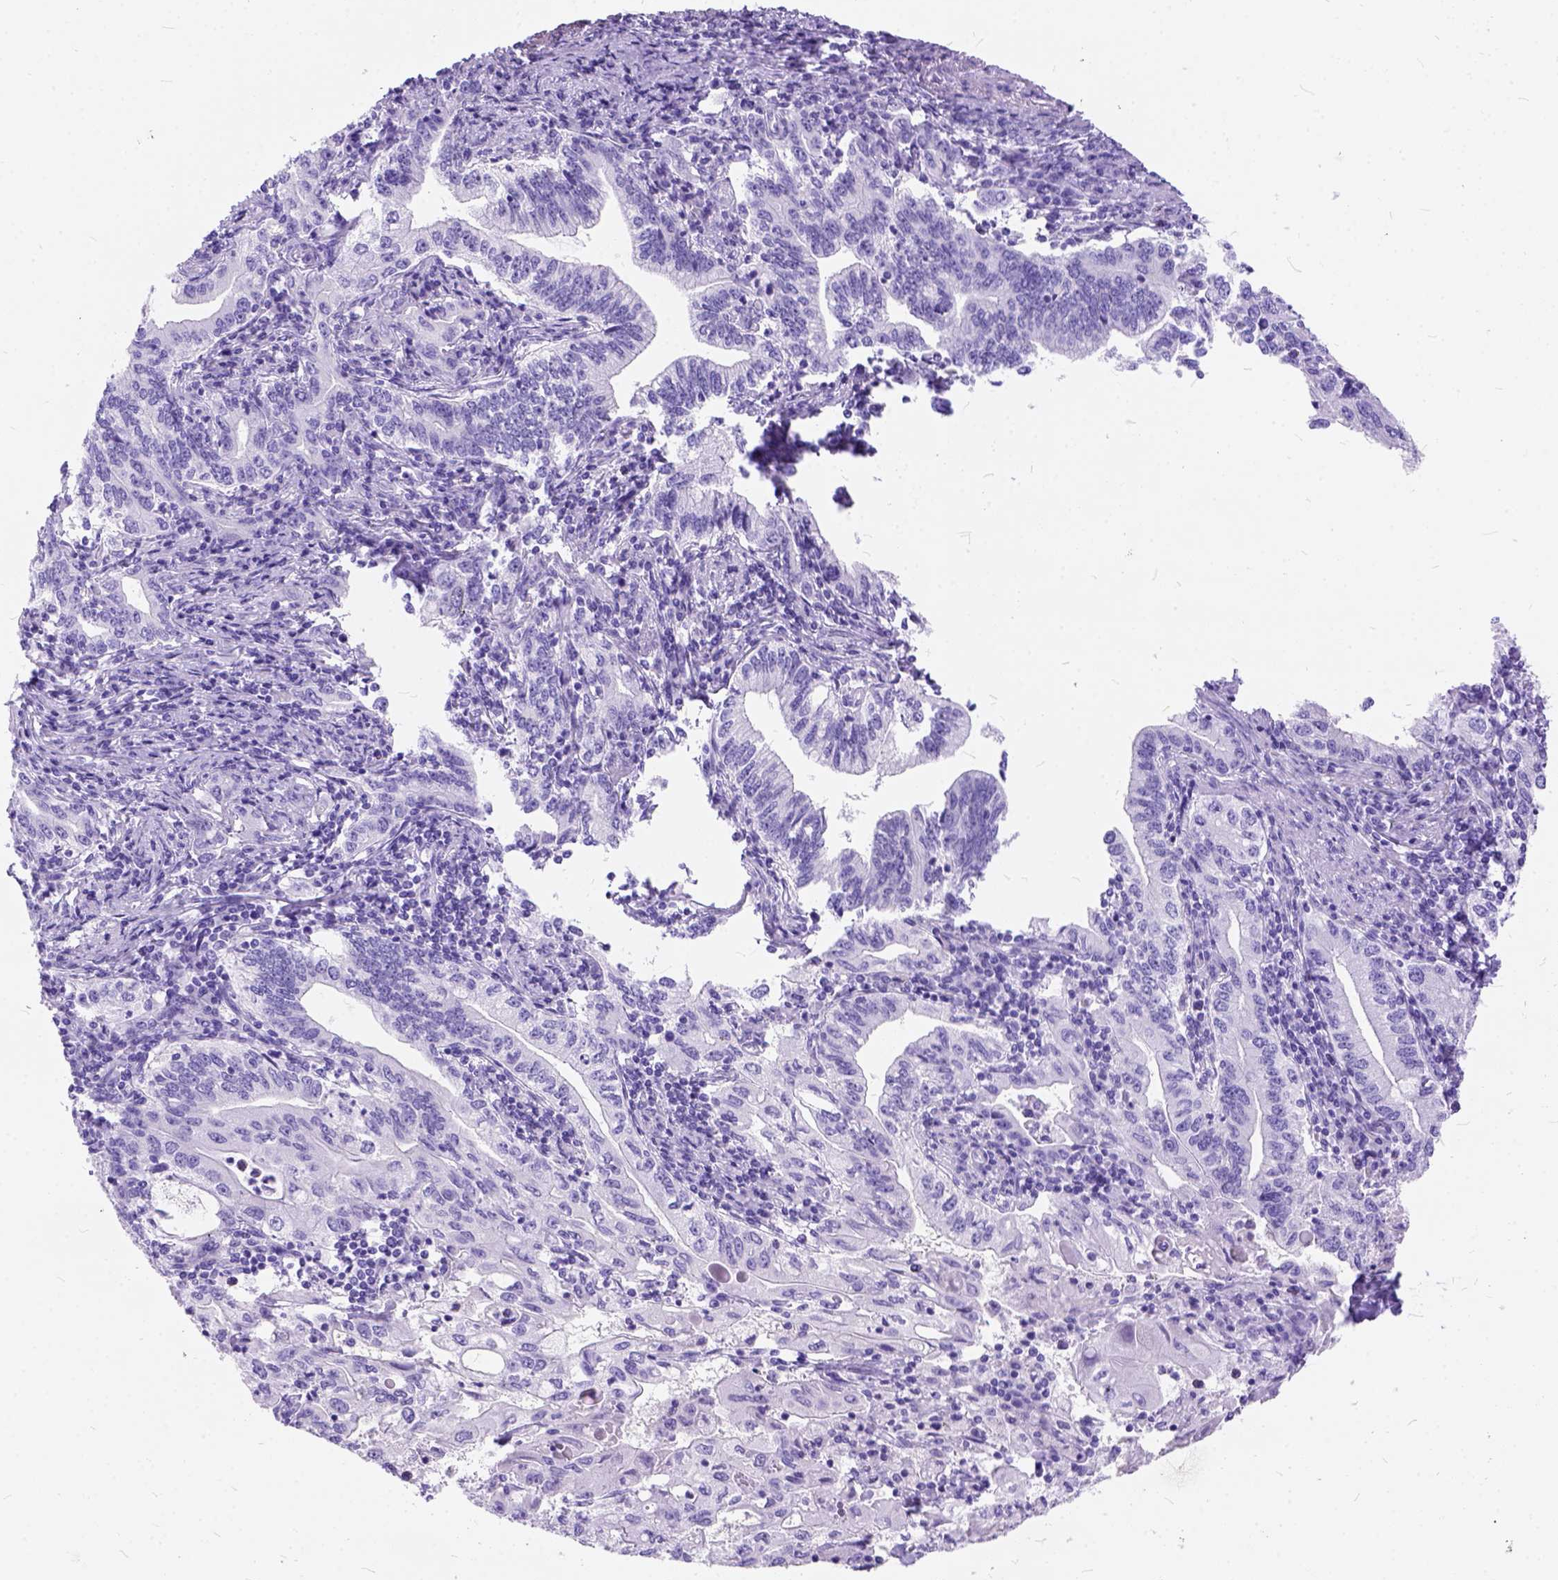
{"staining": {"intensity": "negative", "quantity": "none", "location": "none"}, "tissue": "stomach cancer", "cell_type": "Tumor cells", "image_type": "cancer", "snomed": [{"axis": "morphology", "description": "Adenocarcinoma, NOS"}, {"axis": "topography", "description": "Stomach, lower"}], "caption": "Immunohistochemistry (IHC) image of human stomach adenocarcinoma stained for a protein (brown), which exhibits no positivity in tumor cells.", "gene": "C1QTNF3", "patient": {"sex": "female", "age": 72}}